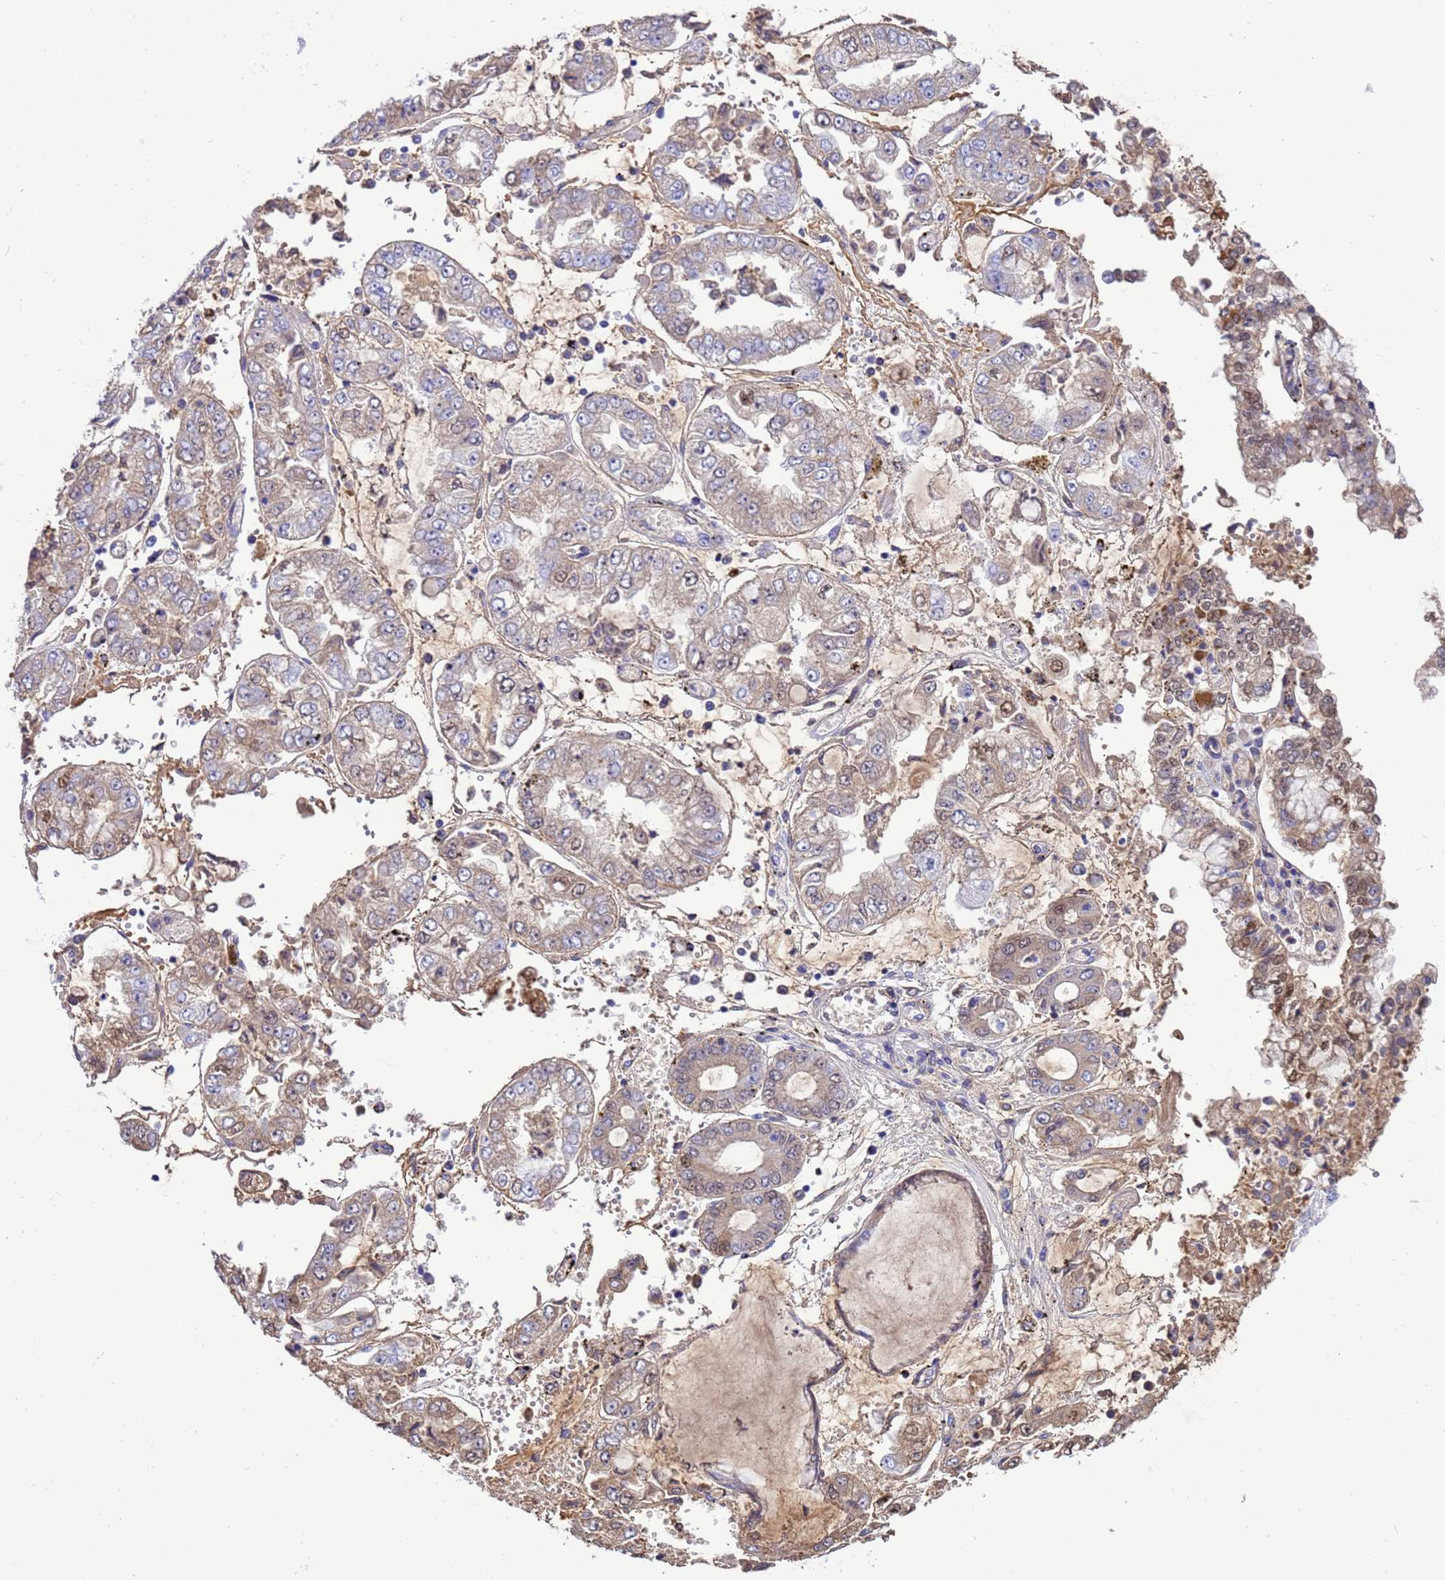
{"staining": {"intensity": "weak", "quantity": "25%-75%", "location": "cytoplasmic/membranous,nuclear"}, "tissue": "stomach cancer", "cell_type": "Tumor cells", "image_type": "cancer", "snomed": [{"axis": "morphology", "description": "Adenocarcinoma, NOS"}, {"axis": "topography", "description": "Stomach"}], "caption": "About 25%-75% of tumor cells in stomach cancer reveal weak cytoplasmic/membranous and nuclear protein expression as visualized by brown immunohistochemical staining.", "gene": "H1-7", "patient": {"sex": "male", "age": 76}}